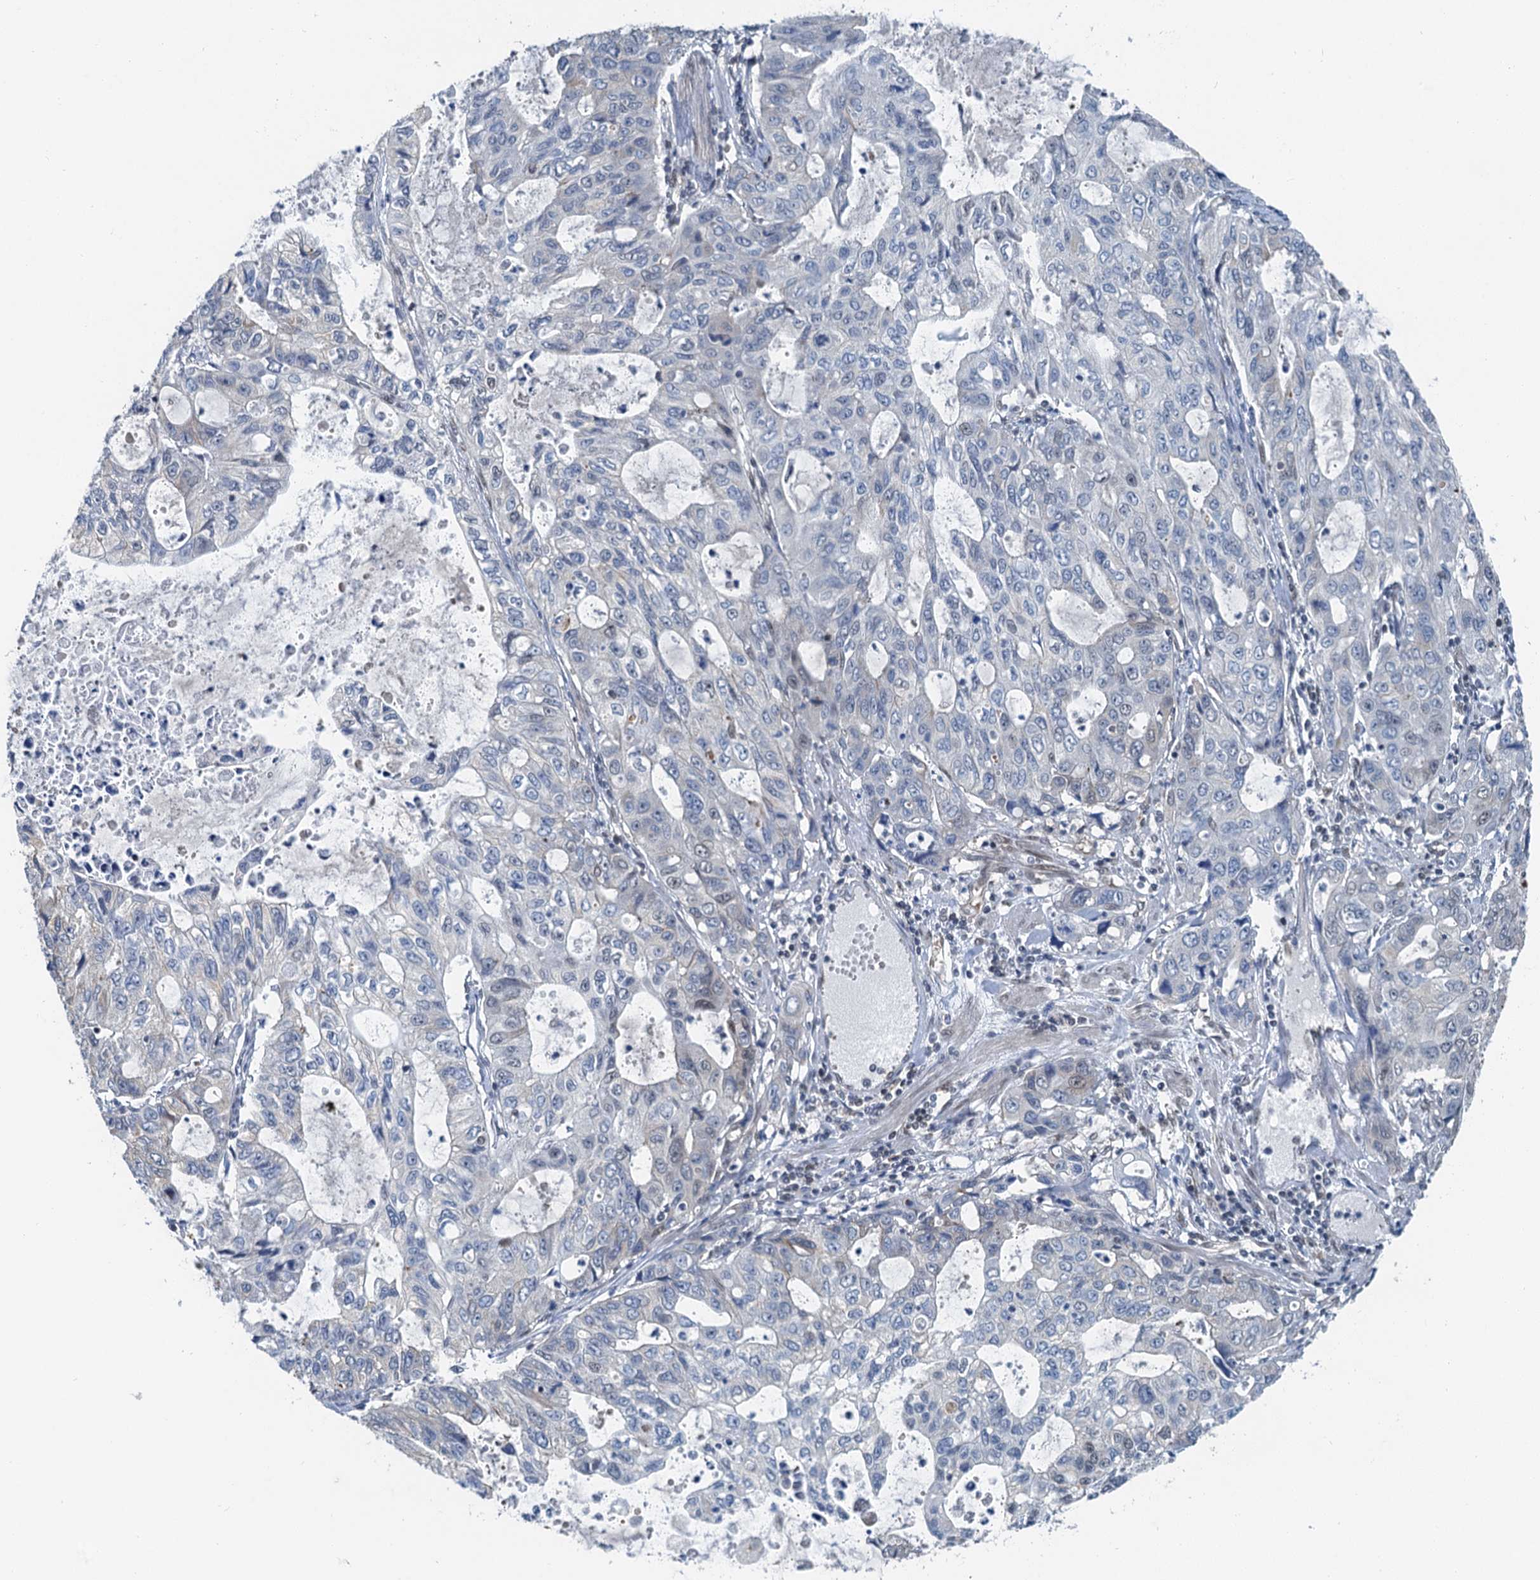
{"staining": {"intensity": "weak", "quantity": "<25%", "location": "cytoplasmic/membranous"}, "tissue": "stomach cancer", "cell_type": "Tumor cells", "image_type": "cancer", "snomed": [{"axis": "morphology", "description": "Adenocarcinoma, NOS"}, {"axis": "topography", "description": "Stomach, upper"}], "caption": "Immunohistochemistry of stomach cancer (adenocarcinoma) exhibits no expression in tumor cells.", "gene": "CFDP1", "patient": {"sex": "female", "age": 52}}